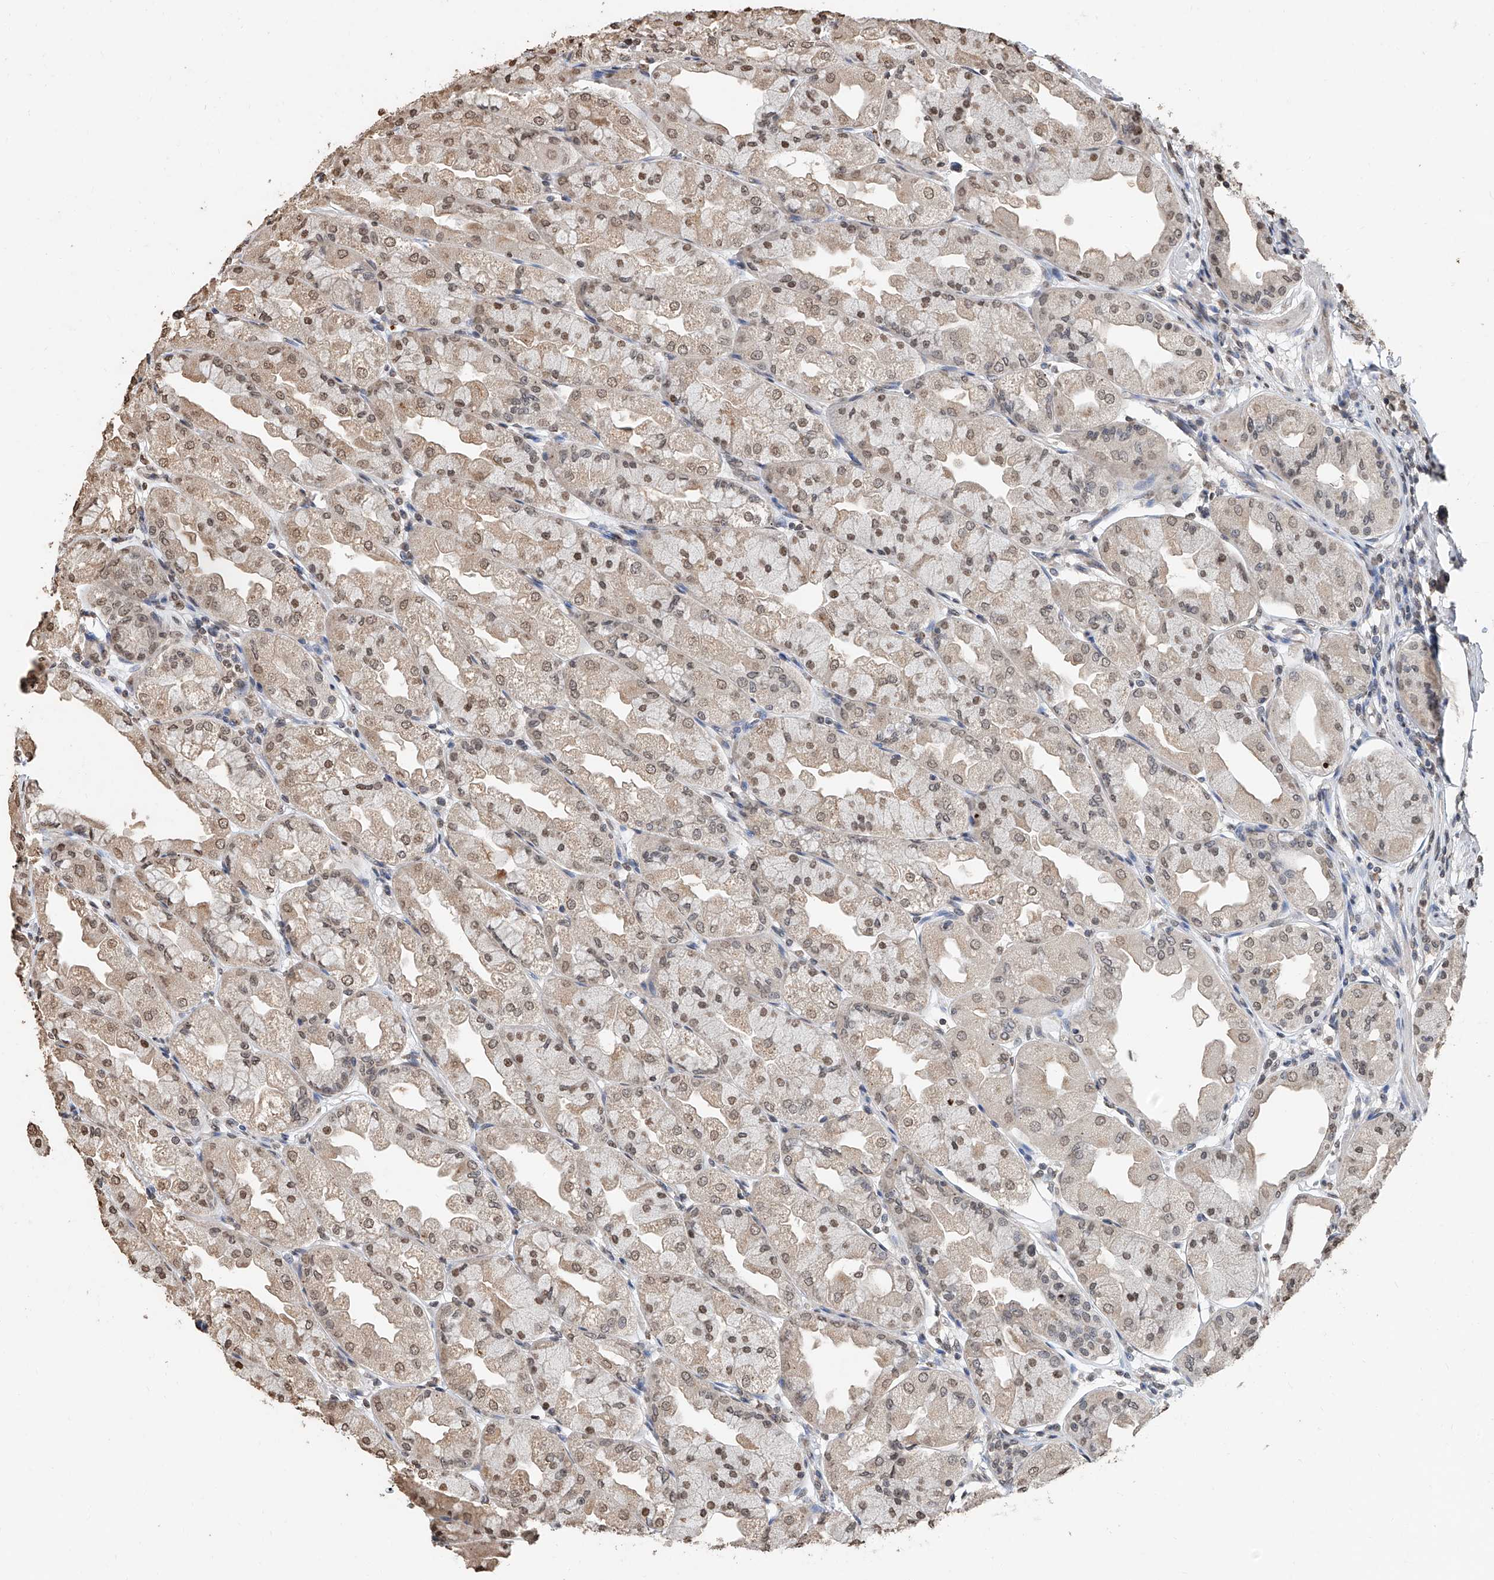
{"staining": {"intensity": "weak", "quantity": "25%-75%", "location": "cytoplasmic/membranous,nuclear"}, "tissue": "stomach", "cell_type": "Glandular cells", "image_type": "normal", "snomed": [{"axis": "morphology", "description": "Normal tissue, NOS"}, {"axis": "topography", "description": "Stomach, upper"}], "caption": "Approximately 25%-75% of glandular cells in unremarkable human stomach exhibit weak cytoplasmic/membranous,nuclear protein expression as visualized by brown immunohistochemical staining.", "gene": "RP9", "patient": {"sex": "male", "age": 47}}